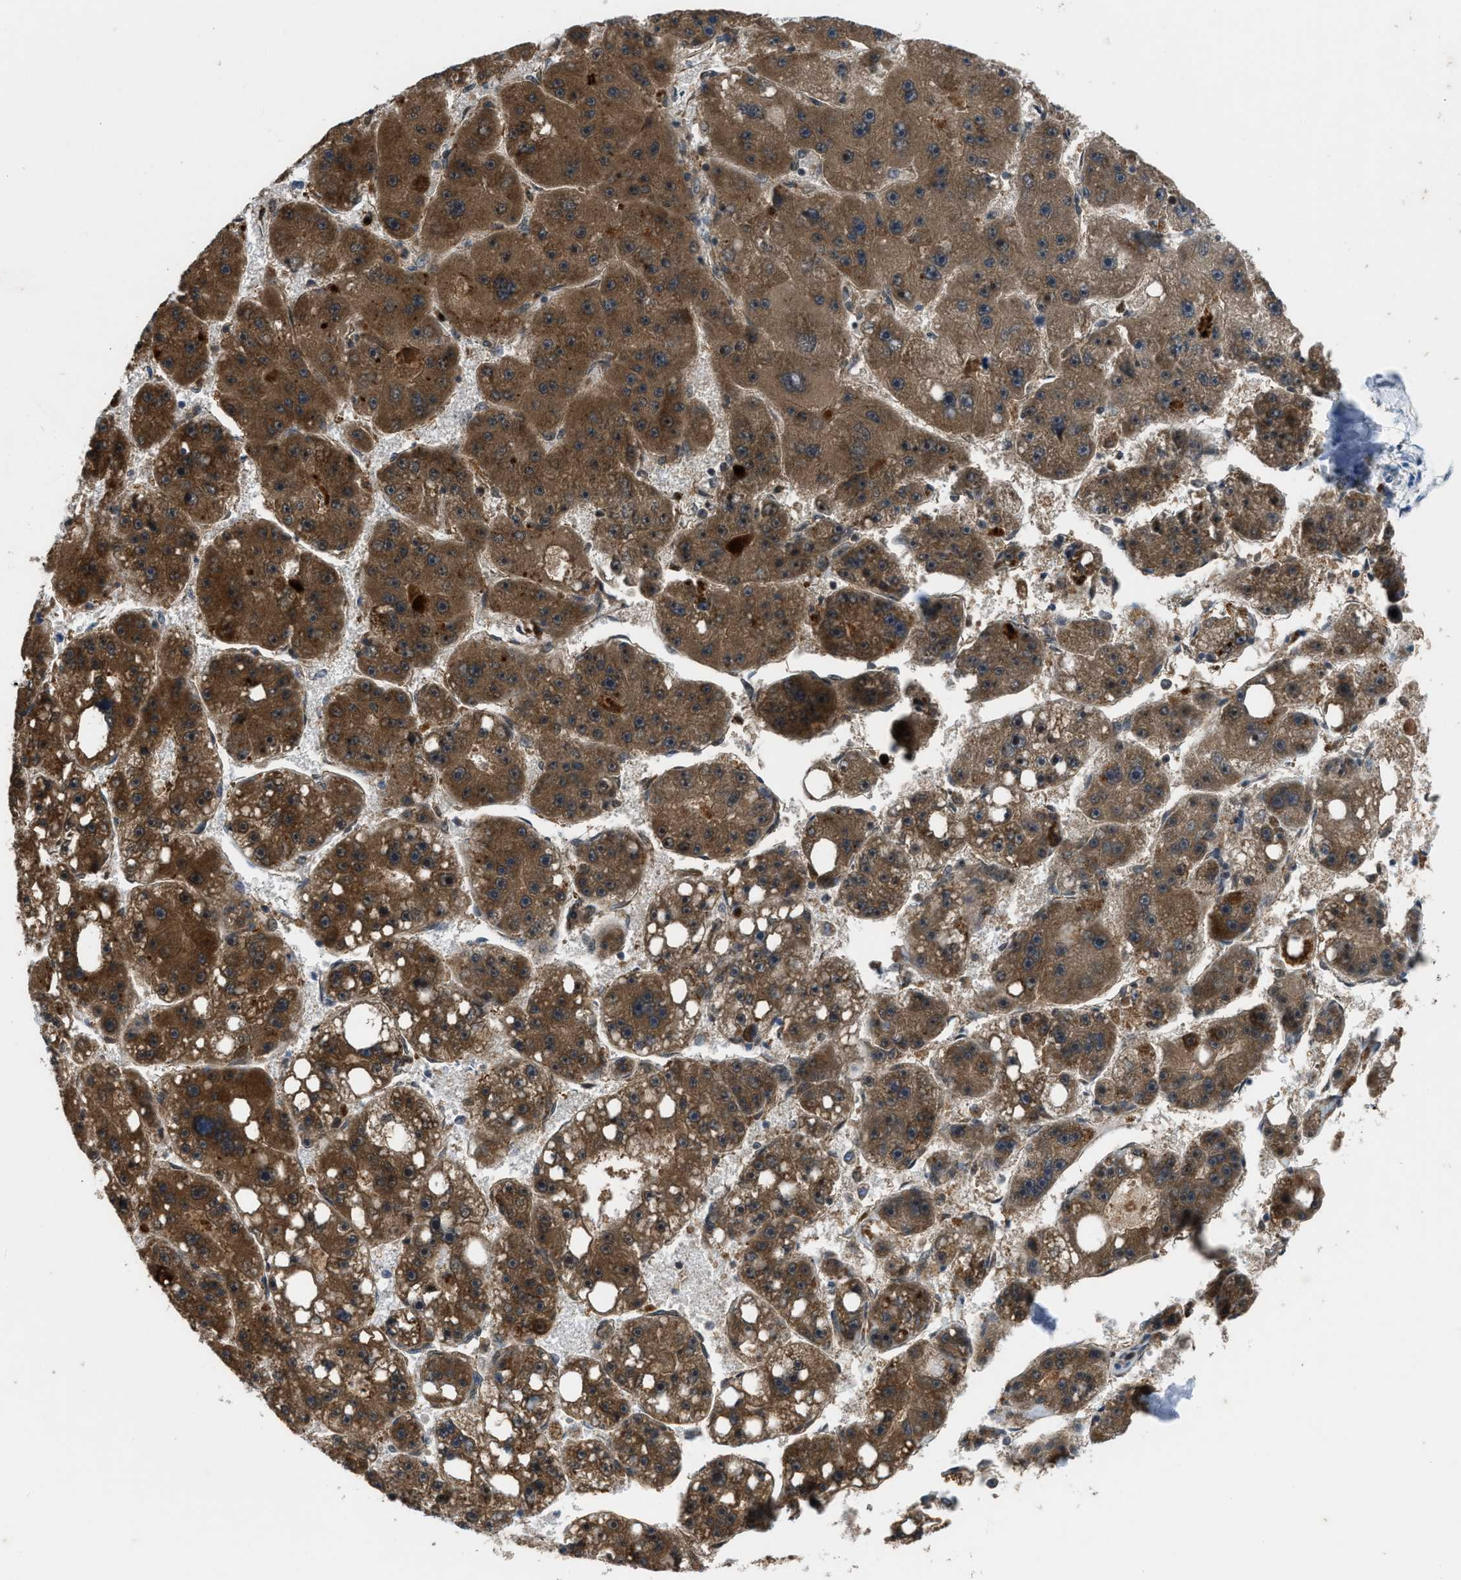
{"staining": {"intensity": "moderate", "quantity": ">75%", "location": "cytoplasmic/membranous"}, "tissue": "liver cancer", "cell_type": "Tumor cells", "image_type": "cancer", "snomed": [{"axis": "morphology", "description": "Carcinoma, Hepatocellular, NOS"}, {"axis": "topography", "description": "Liver"}], "caption": "Immunohistochemical staining of human liver hepatocellular carcinoma displays moderate cytoplasmic/membranous protein expression in approximately >75% of tumor cells.", "gene": "ETFB", "patient": {"sex": "female", "age": 61}}